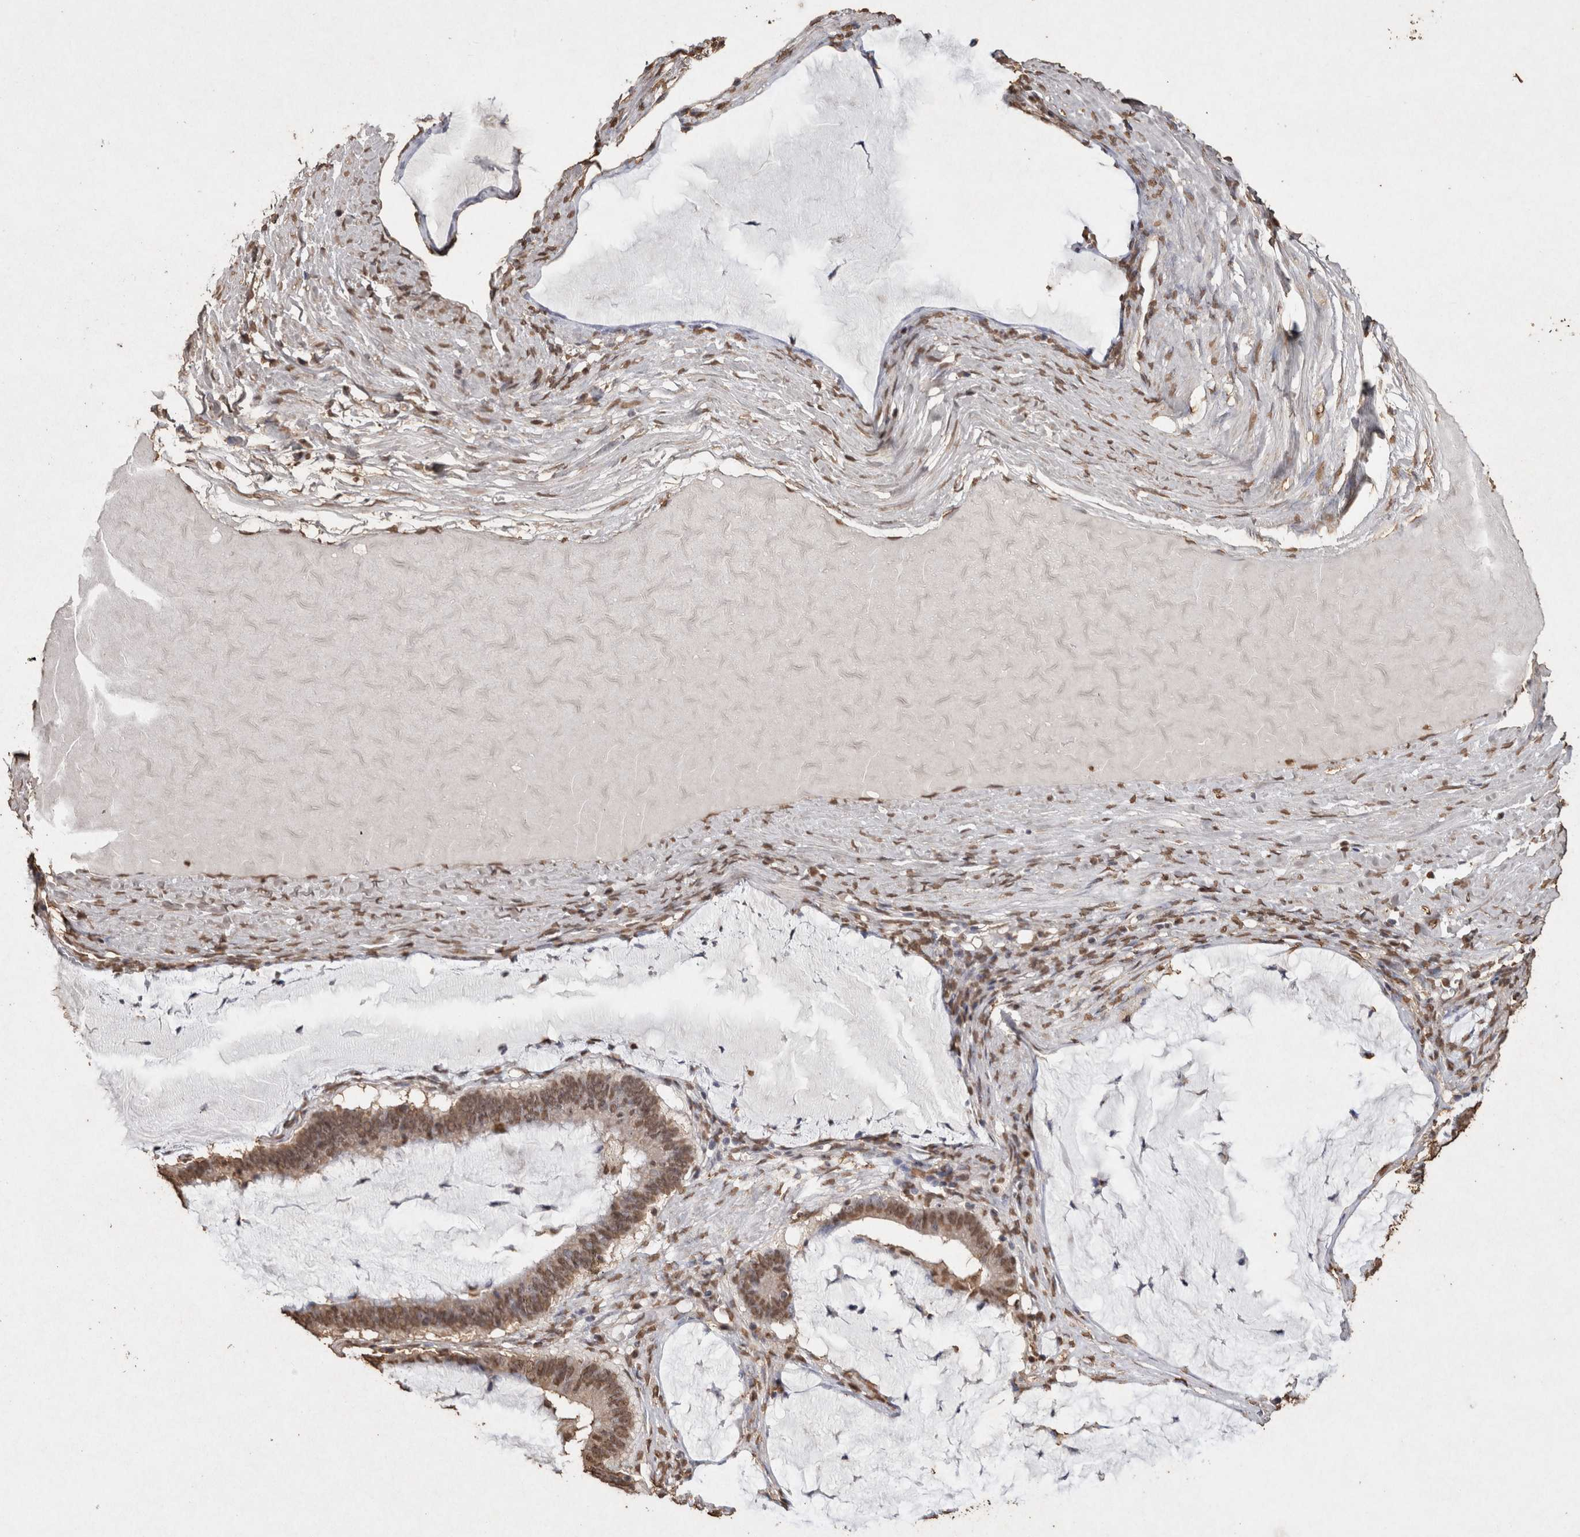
{"staining": {"intensity": "moderate", "quantity": ">75%", "location": "nuclear"}, "tissue": "ovarian cancer", "cell_type": "Tumor cells", "image_type": "cancer", "snomed": [{"axis": "morphology", "description": "Cystadenocarcinoma, mucinous, NOS"}, {"axis": "topography", "description": "Ovary"}], "caption": "Protein staining of ovarian mucinous cystadenocarcinoma tissue exhibits moderate nuclear expression in about >75% of tumor cells.", "gene": "FSTL3", "patient": {"sex": "female", "age": 61}}